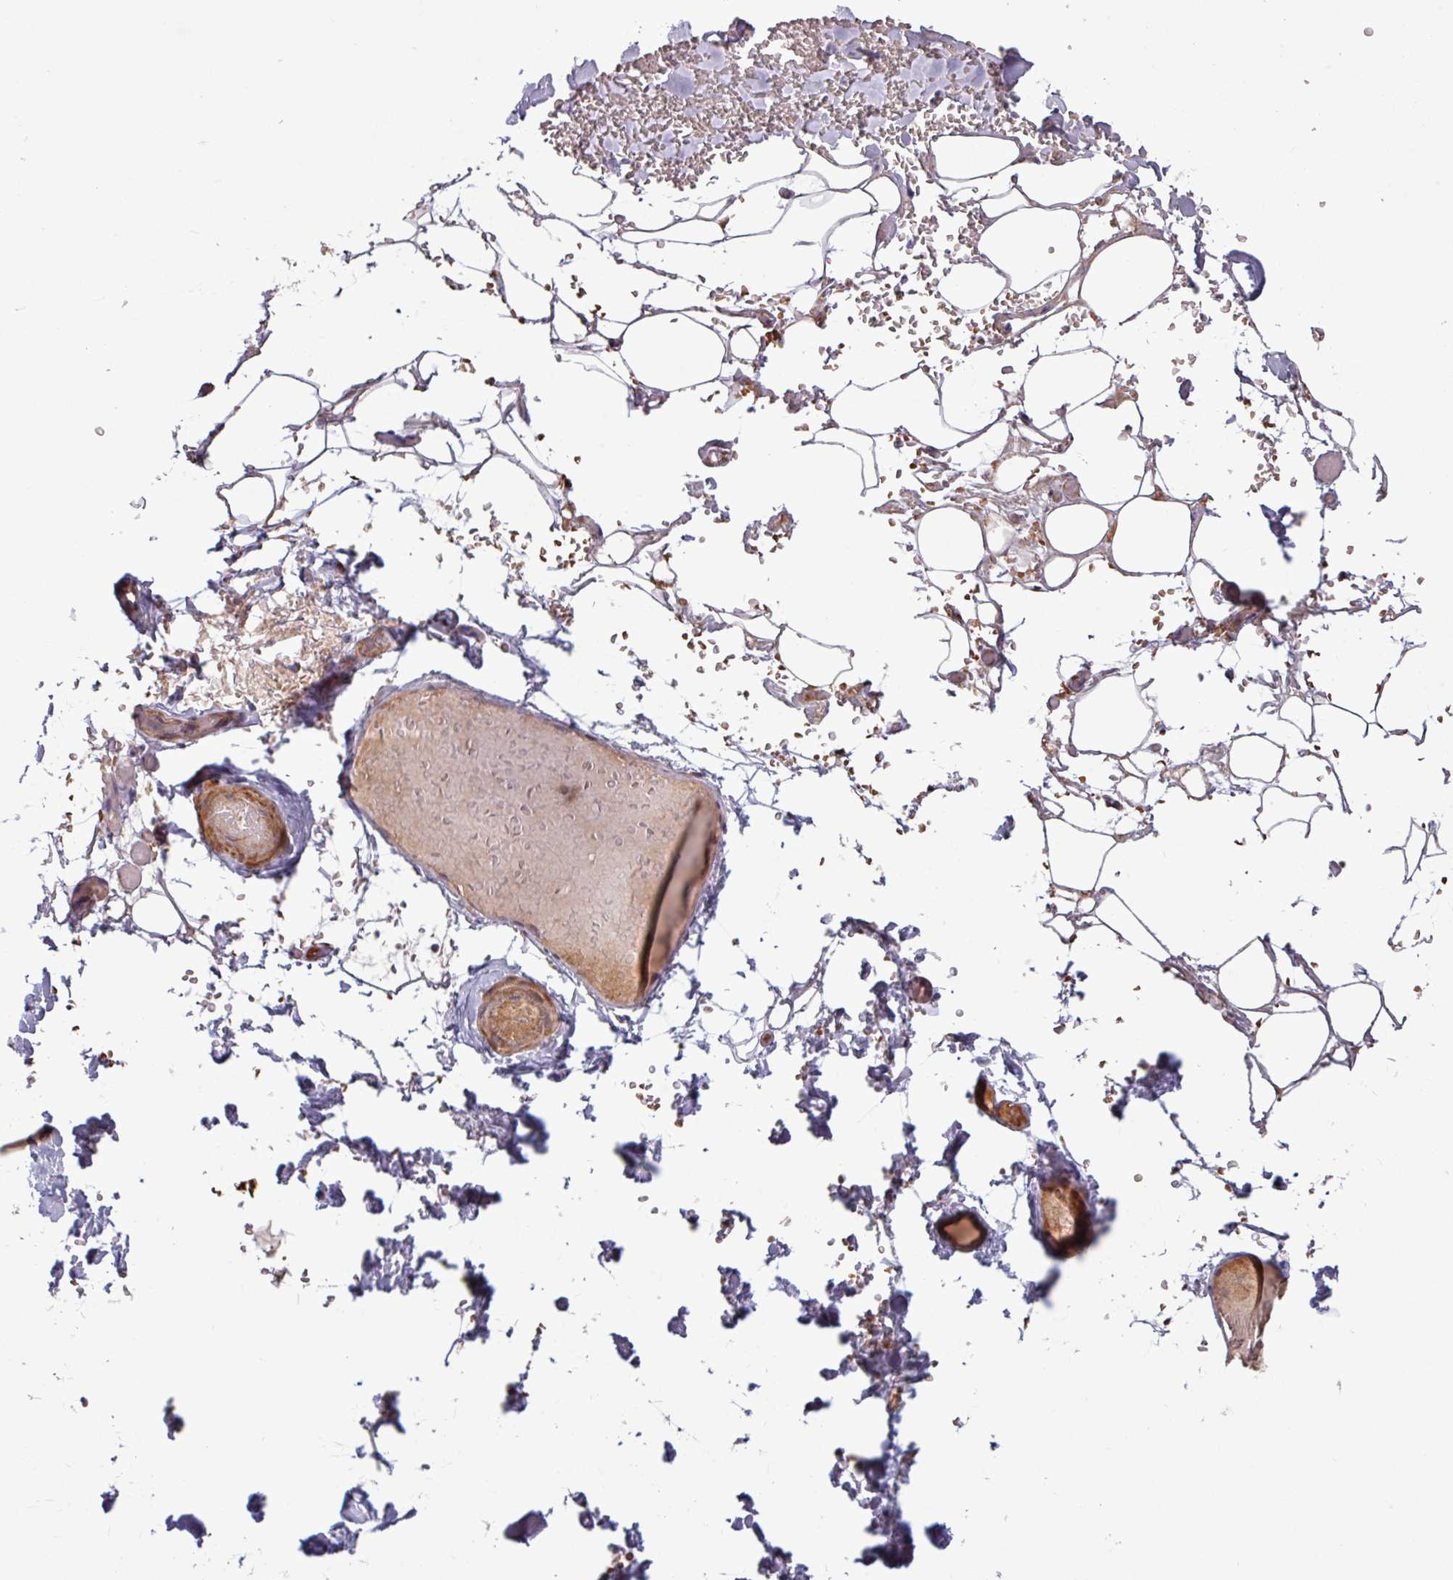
{"staining": {"intensity": "negative", "quantity": "none", "location": "none"}, "tissue": "adipose tissue", "cell_type": "Adipocytes", "image_type": "normal", "snomed": [{"axis": "morphology", "description": "Normal tissue, NOS"}, {"axis": "topography", "description": "Salivary gland"}, {"axis": "topography", "description": "Peripheral nerve tissue"}], "caption": "Histopathology image shows no significant protein expression in adipocytes of unremarkable adipose tissue. (Stains: DAB immunohistochemistry (IHC) with hematoxylin counter stain, Microscopy: brightfield microscopy at high magnification).", "gene": "PDPR", "patient": {"sex": "male", "age": 38}}